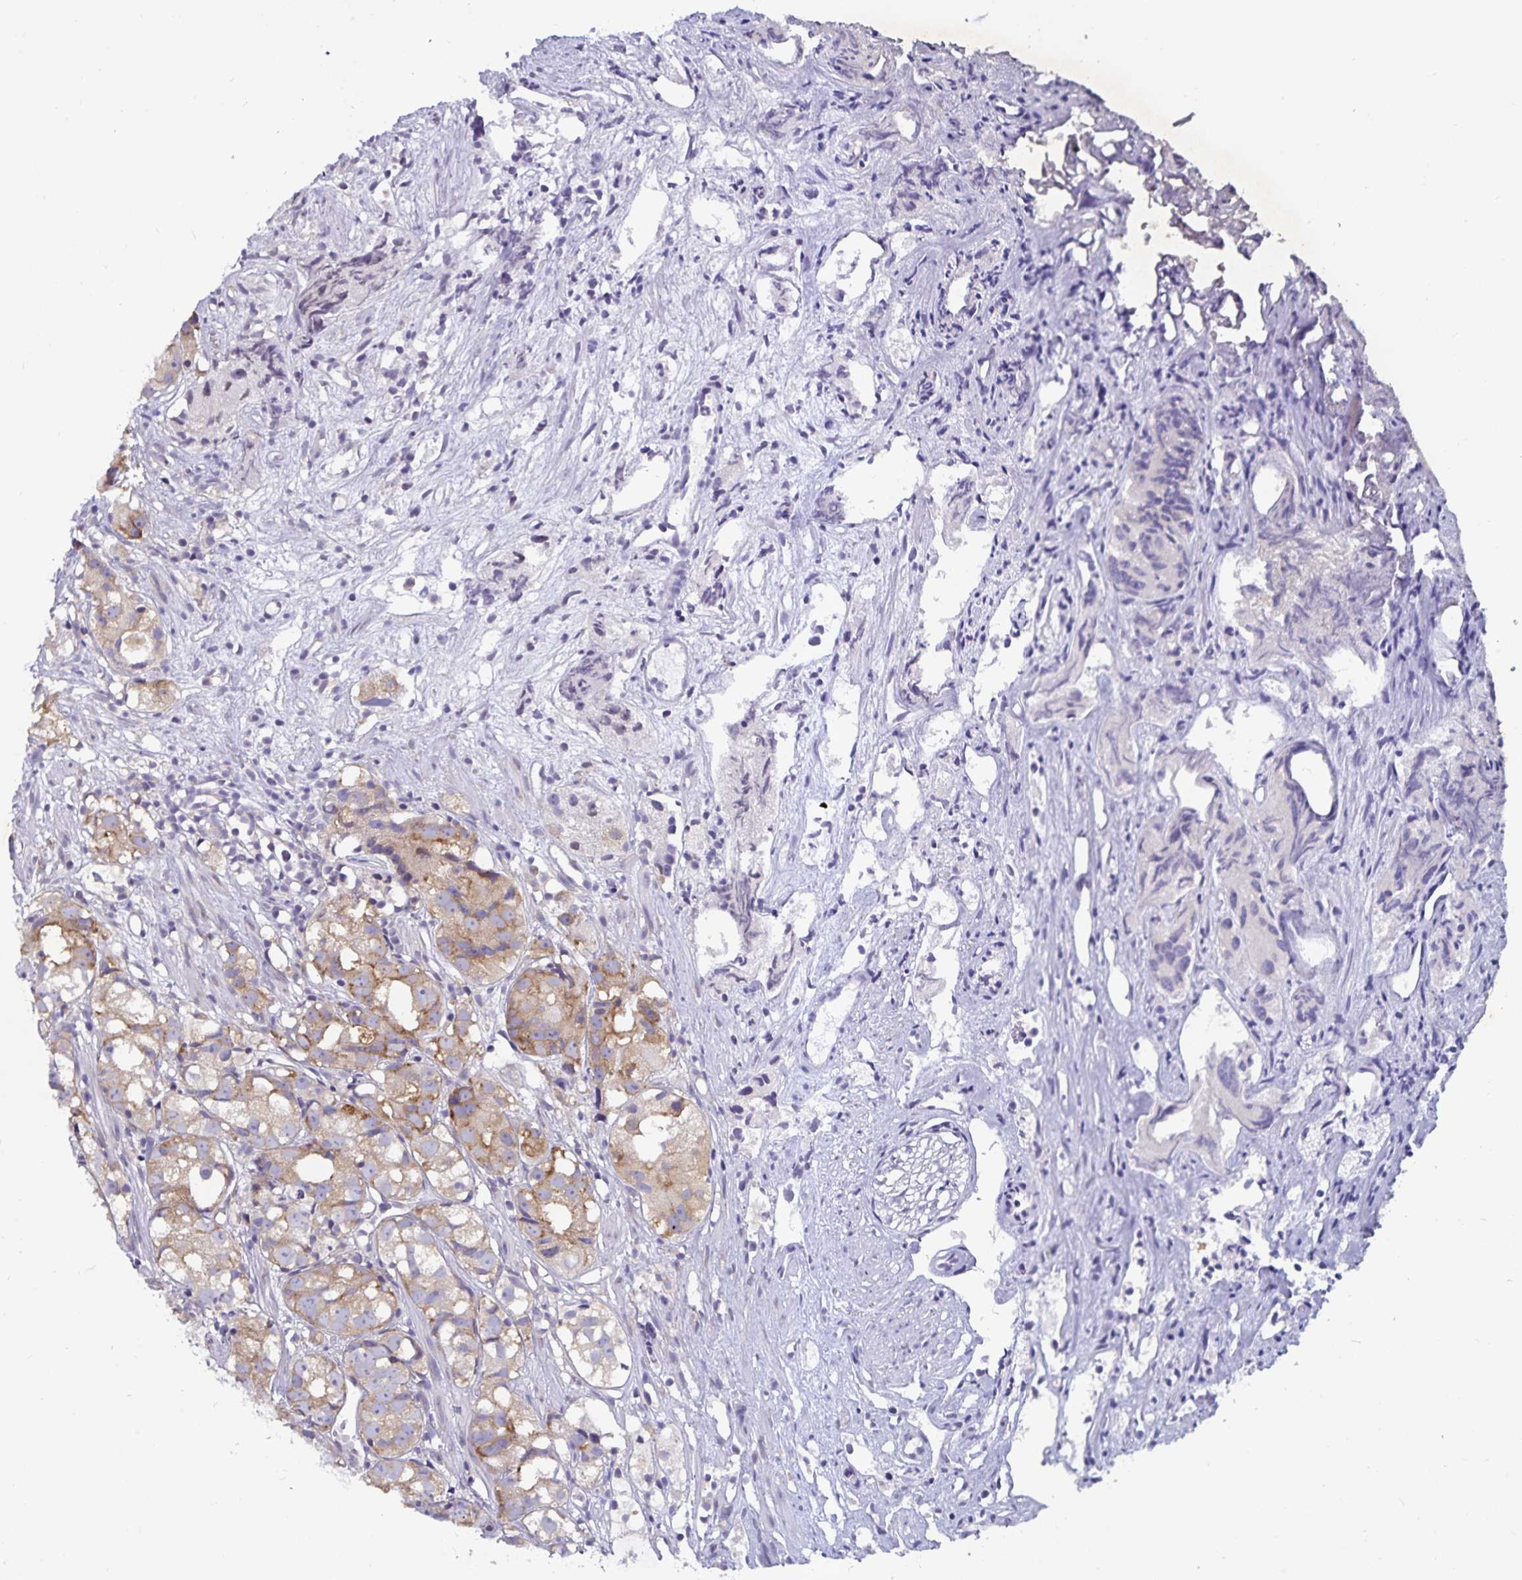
{"staining": {"intensity": "moderate", "quantity": "25%-75%", "location": "cytoplasmic/membranous"}, "tissue": "prostate cancer", "cell_type": "Tumor cells", "image_type": "cancer", "snomed": [{"axis": "morphology", "description": "Adenocarcinoma, High grade"}, {"axis": "topography", "description": "Prostate"}], "caption": "High-magnification brightfield microscopy of prostate high-grade adenocarcinoma stained with DAB (brown) and counterstained with hematoxylin (blue). tumor cells exhibit moderate cytoplasmic/membranous positivity is seen in approximately25%-75% of cells.", "gene": "FAM120A", "patient": {"sex": "male", "age": 68}}